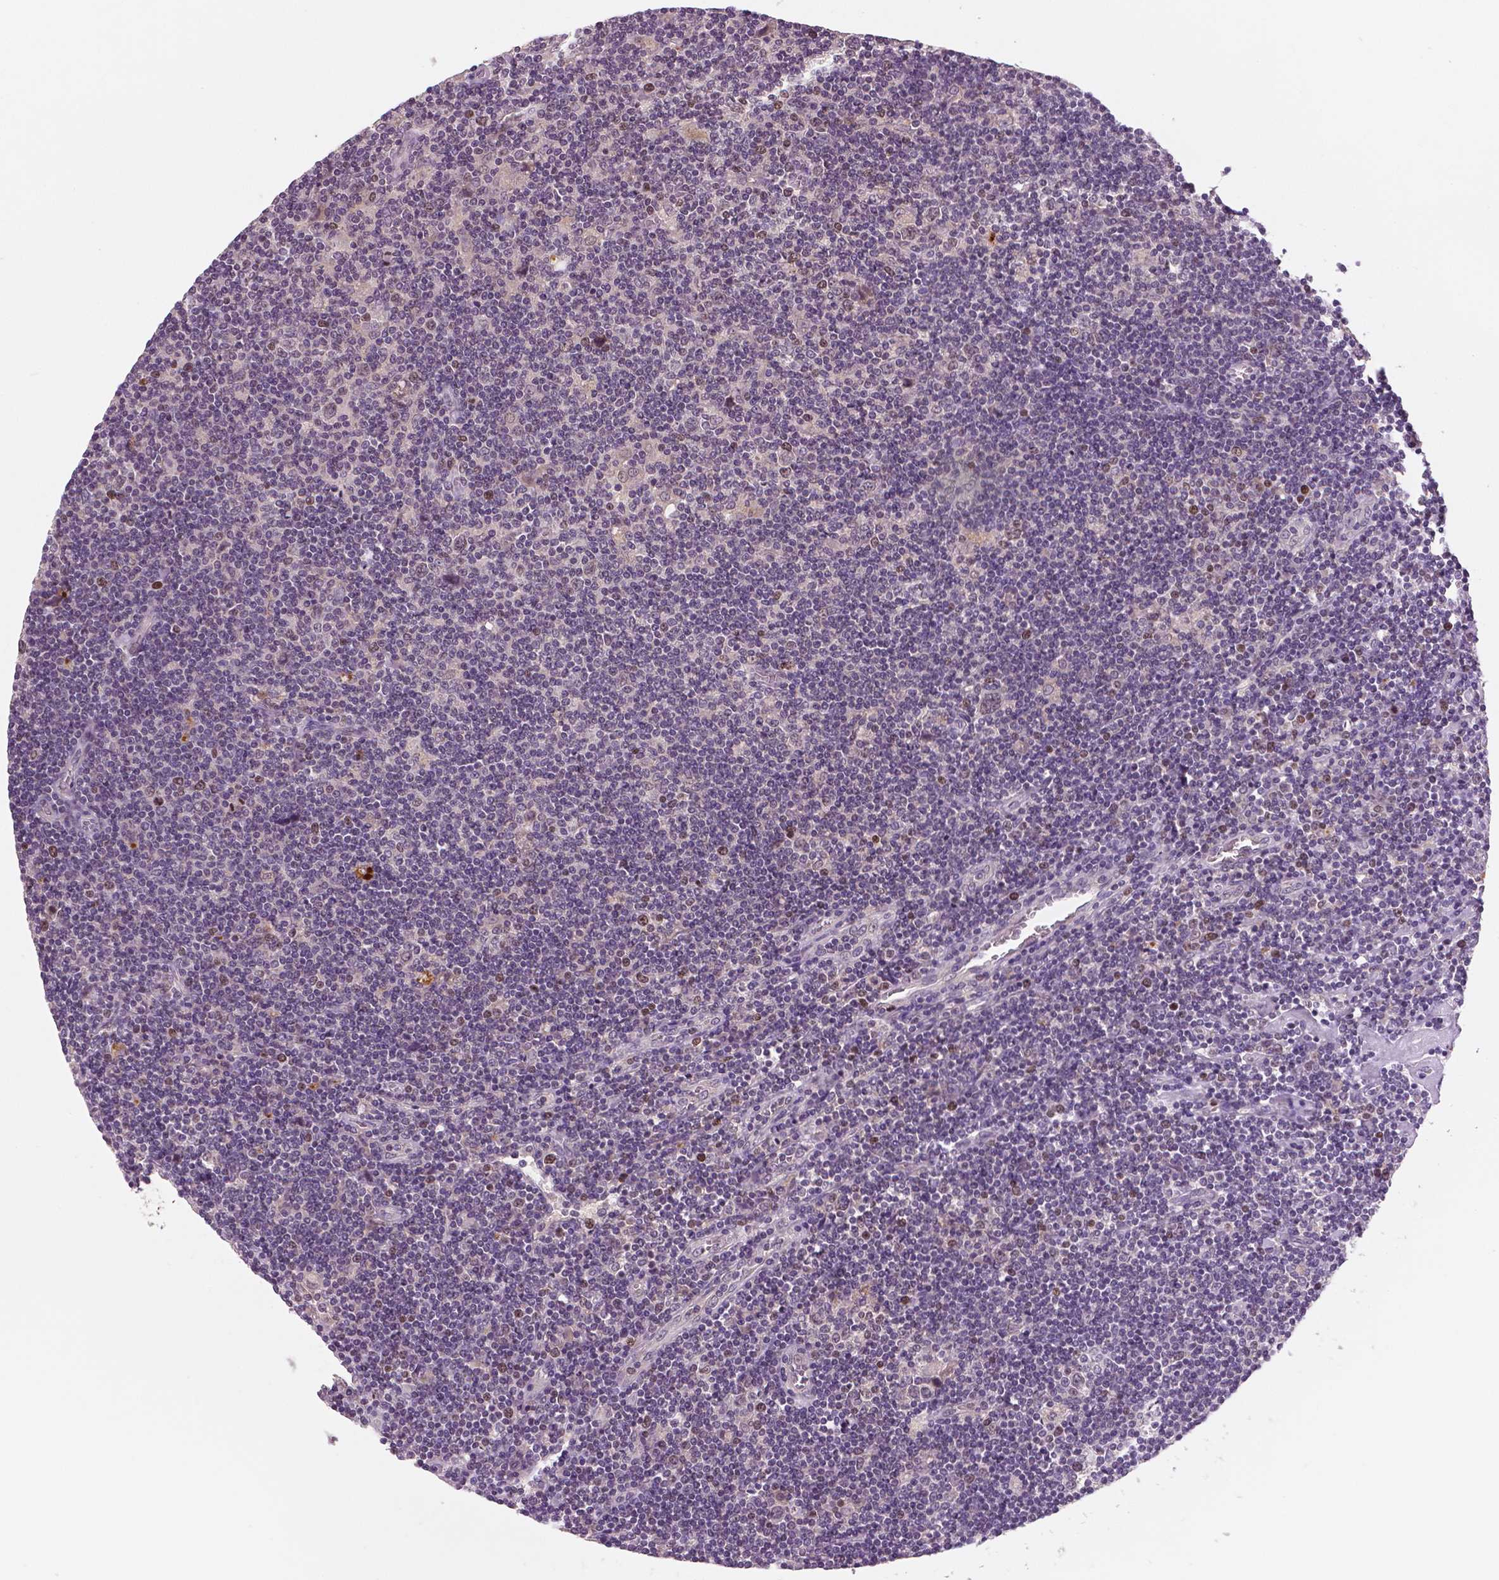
{"staining": {"intensity": "negative", "quantity": "none", "location": "none"}, "tissue": "lymphoma", "cell_type": "Tumor cells", "image_type": "cancer", "snomed": [{"axis": "morphology", "description": "Hodgkin's disease, NOS"}, {"axis": "topography", "description": "Lymph node"}], "caption": "The histopathology image exhibits no staining of tumor cells in Hodgkin's disease. The staining was performed using DAB to visualize the protein expression in brown, while the nuclei were stained in blue with hematoxylin (Magnification: 20x).", "gene": "MKI67", "patient": {"sex": "male", "age": 40}}